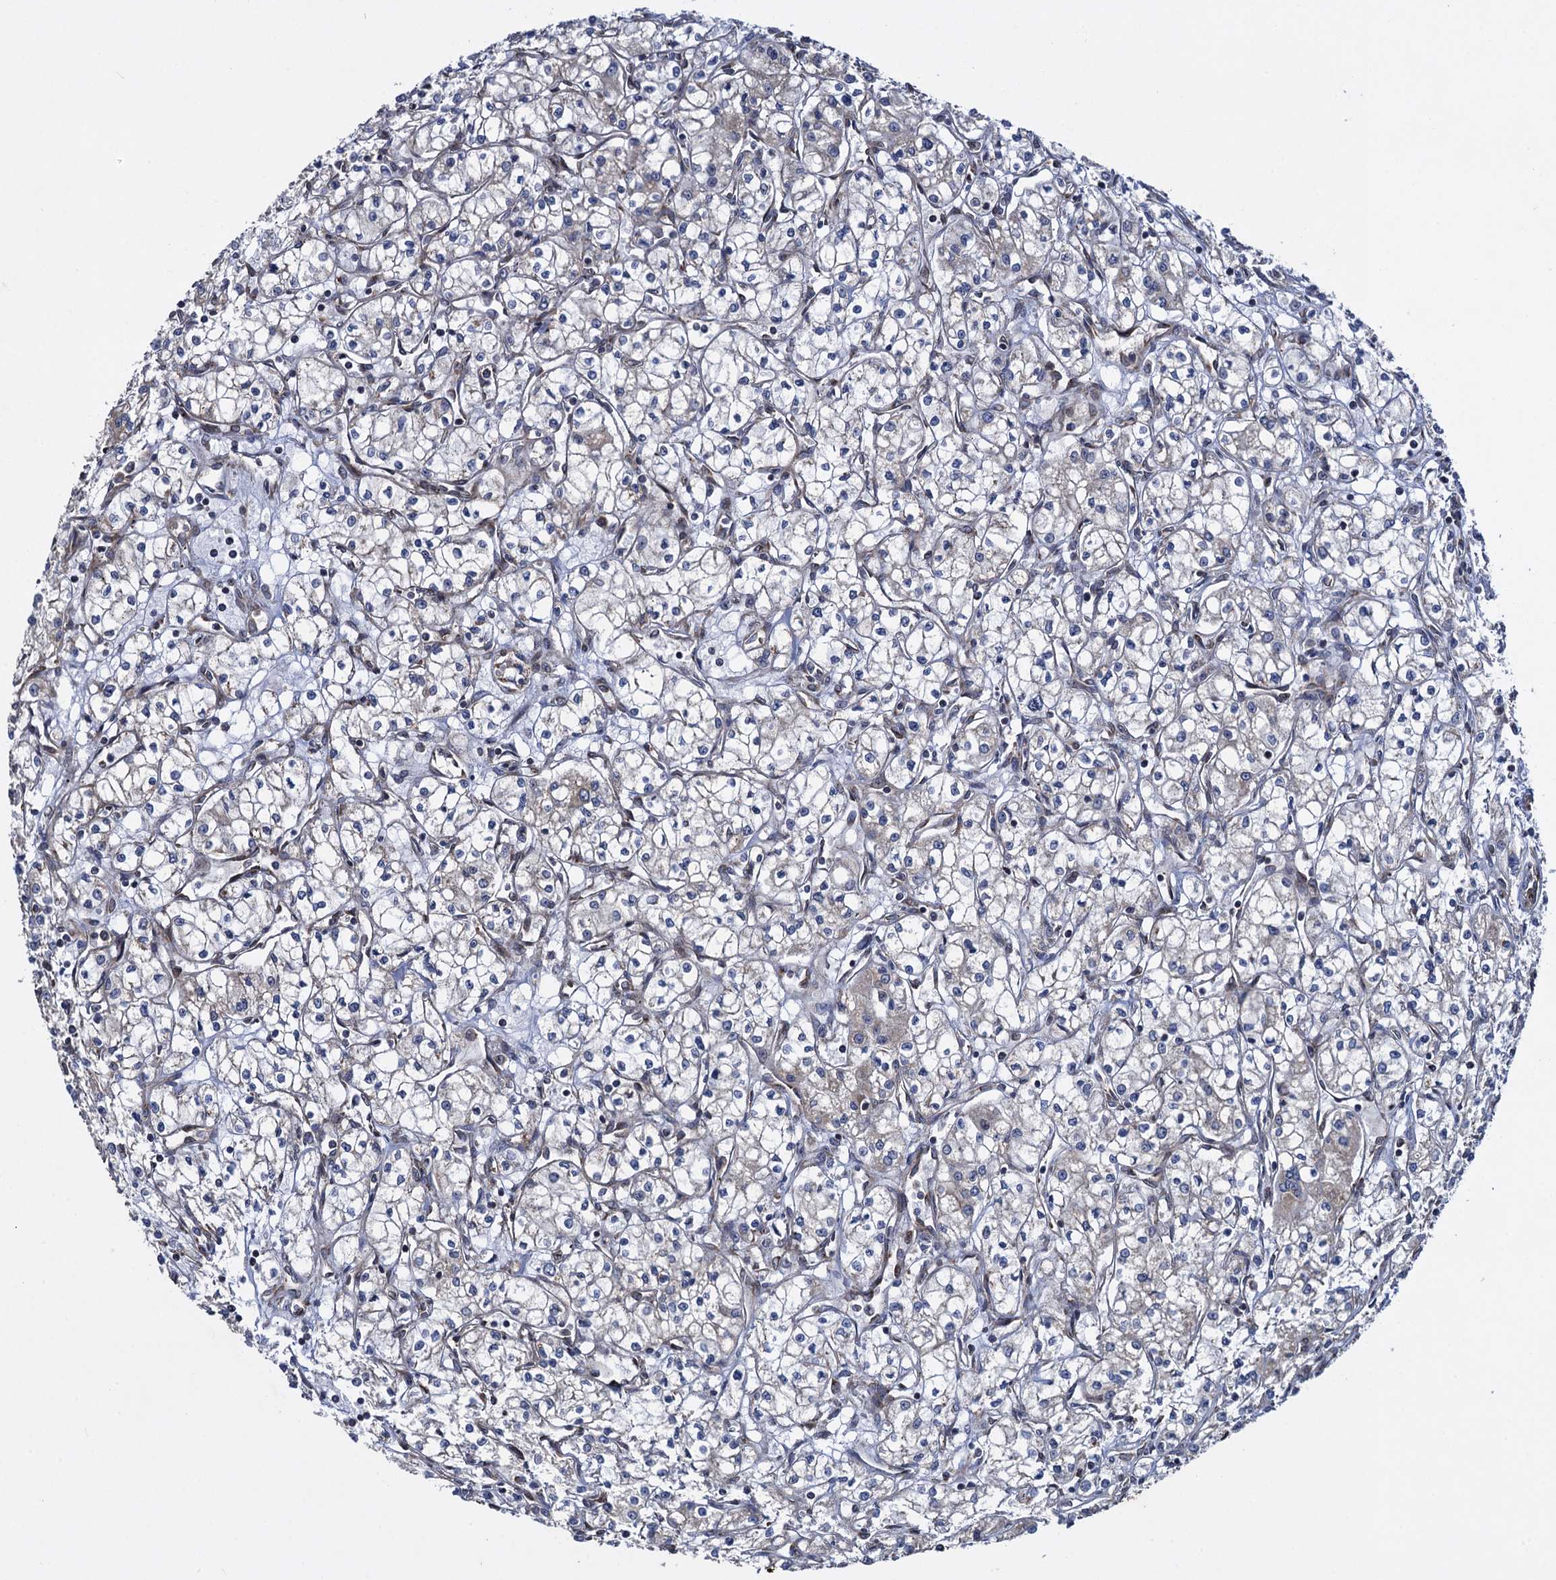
{"staining": {"intensity": "negative", "quantity": "none", "location": "none"}, "tissue": "renal cancer", "cell_type": "Tumor cells", "image_type": "cancer", "snomed": [{"axis": "morphology", "description": "Adenocarcinoma, NOS"}, {"axis": "topography", "description": "Kidney"}], "caption": "An image of renal adenocarcinoma stained for a protein displays no brown staining in tumor cells.", "gene": "HAUS1", "patient": {"sex": "male", "age": 59}}